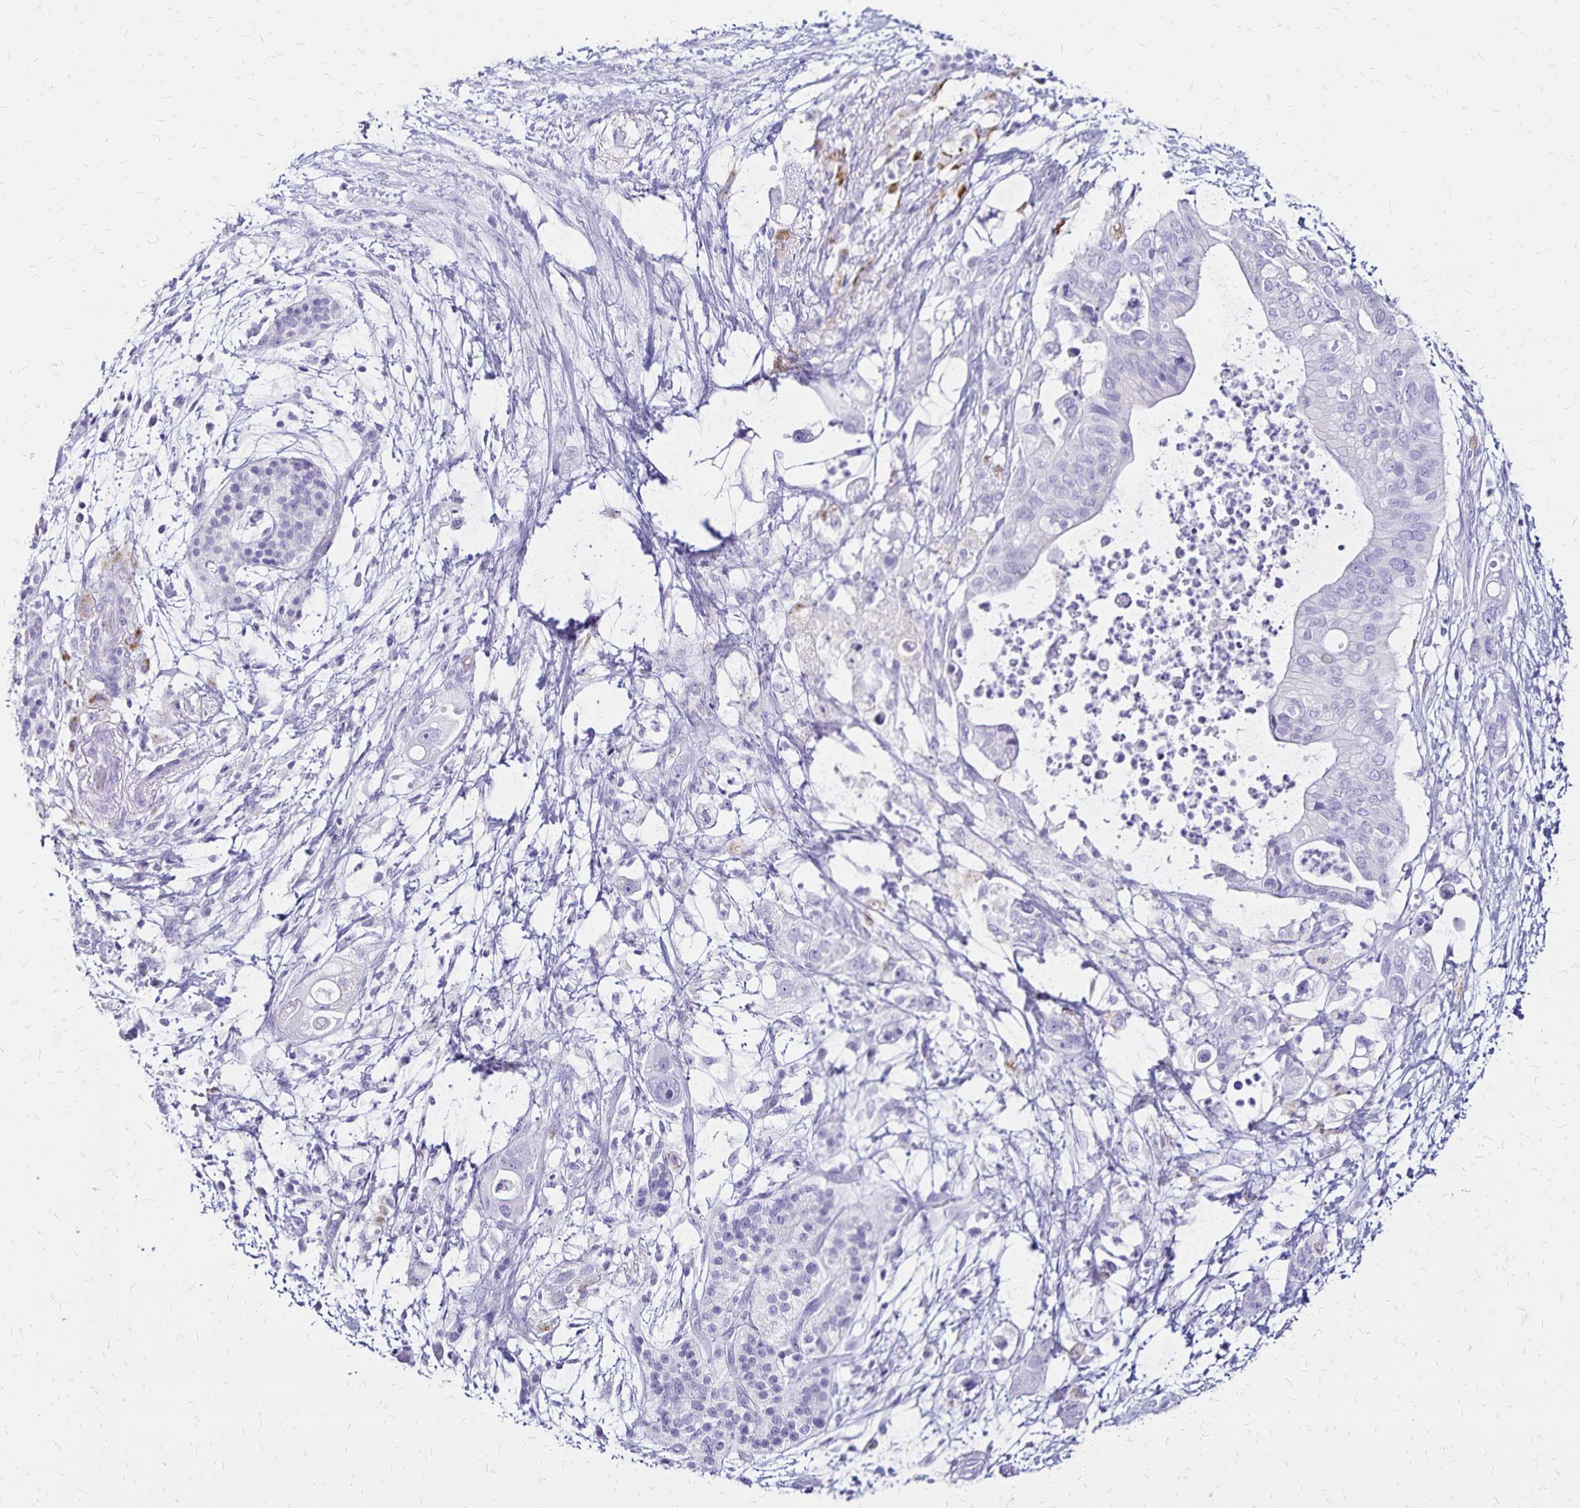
{"staining": {"intensity": "negative", "quantity": "none", "location": "none"}, "tissue": "pancreatic cancer", "cell_type": "Tumor cells", "image_type": "cancer", "snomed": [{"axis": "morphology", "description": "Adenocarcinoma, NOS"}, {"axis": "topography", "description": "Pancreas"}], "caption": "Protein analysis of pancreatic adenocarcinoma demonstrates no significant positivity in tumor cells.", "gene": "LIN28B", "patient": {"sex": "female", "age": 72}}